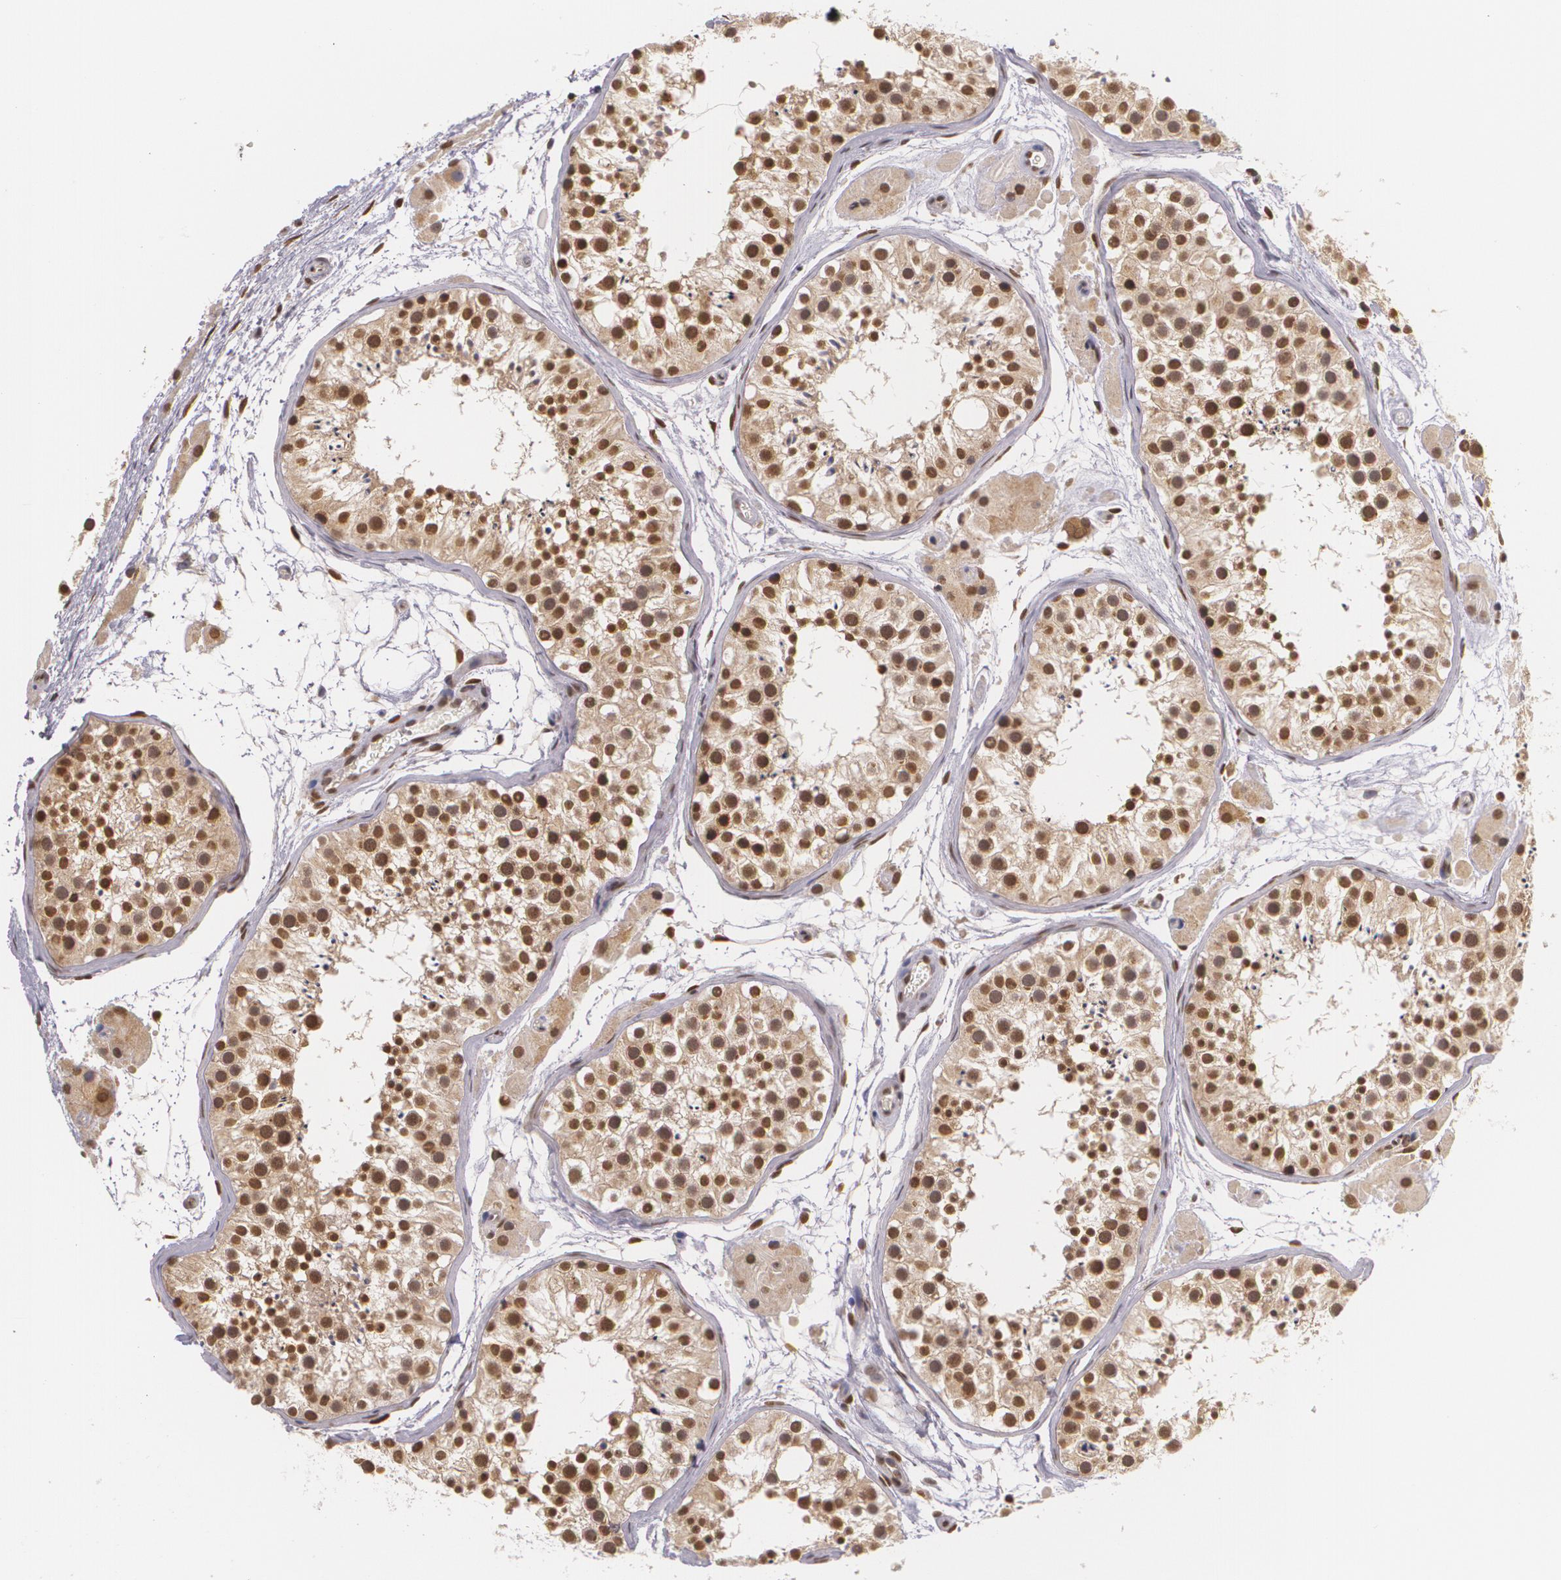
{"staining": {"intensity": "strong", "quantity": ">75%", "location": "cytoplasmic/membranous,nuclear"}, "tissue": "testis", "cell_type": "Cells in seminiferous ducts", "image_type": "normal", "snomed": [{"axis": "morphology", "description": "Normal tissue, NOS"}, {"axis": "topography", "description": "Testis"}], "caption": "Immunohistochemistry (IHC) photomicrograph of benign testis stained for a protein (brown), which displays high levels of strong cytoplasmic/membranous,nuclear positivity in approximately >75% of cells in seminiferous ducts.", "gene": "ALX1", "patient": {"sex": "male", "age": 29}}